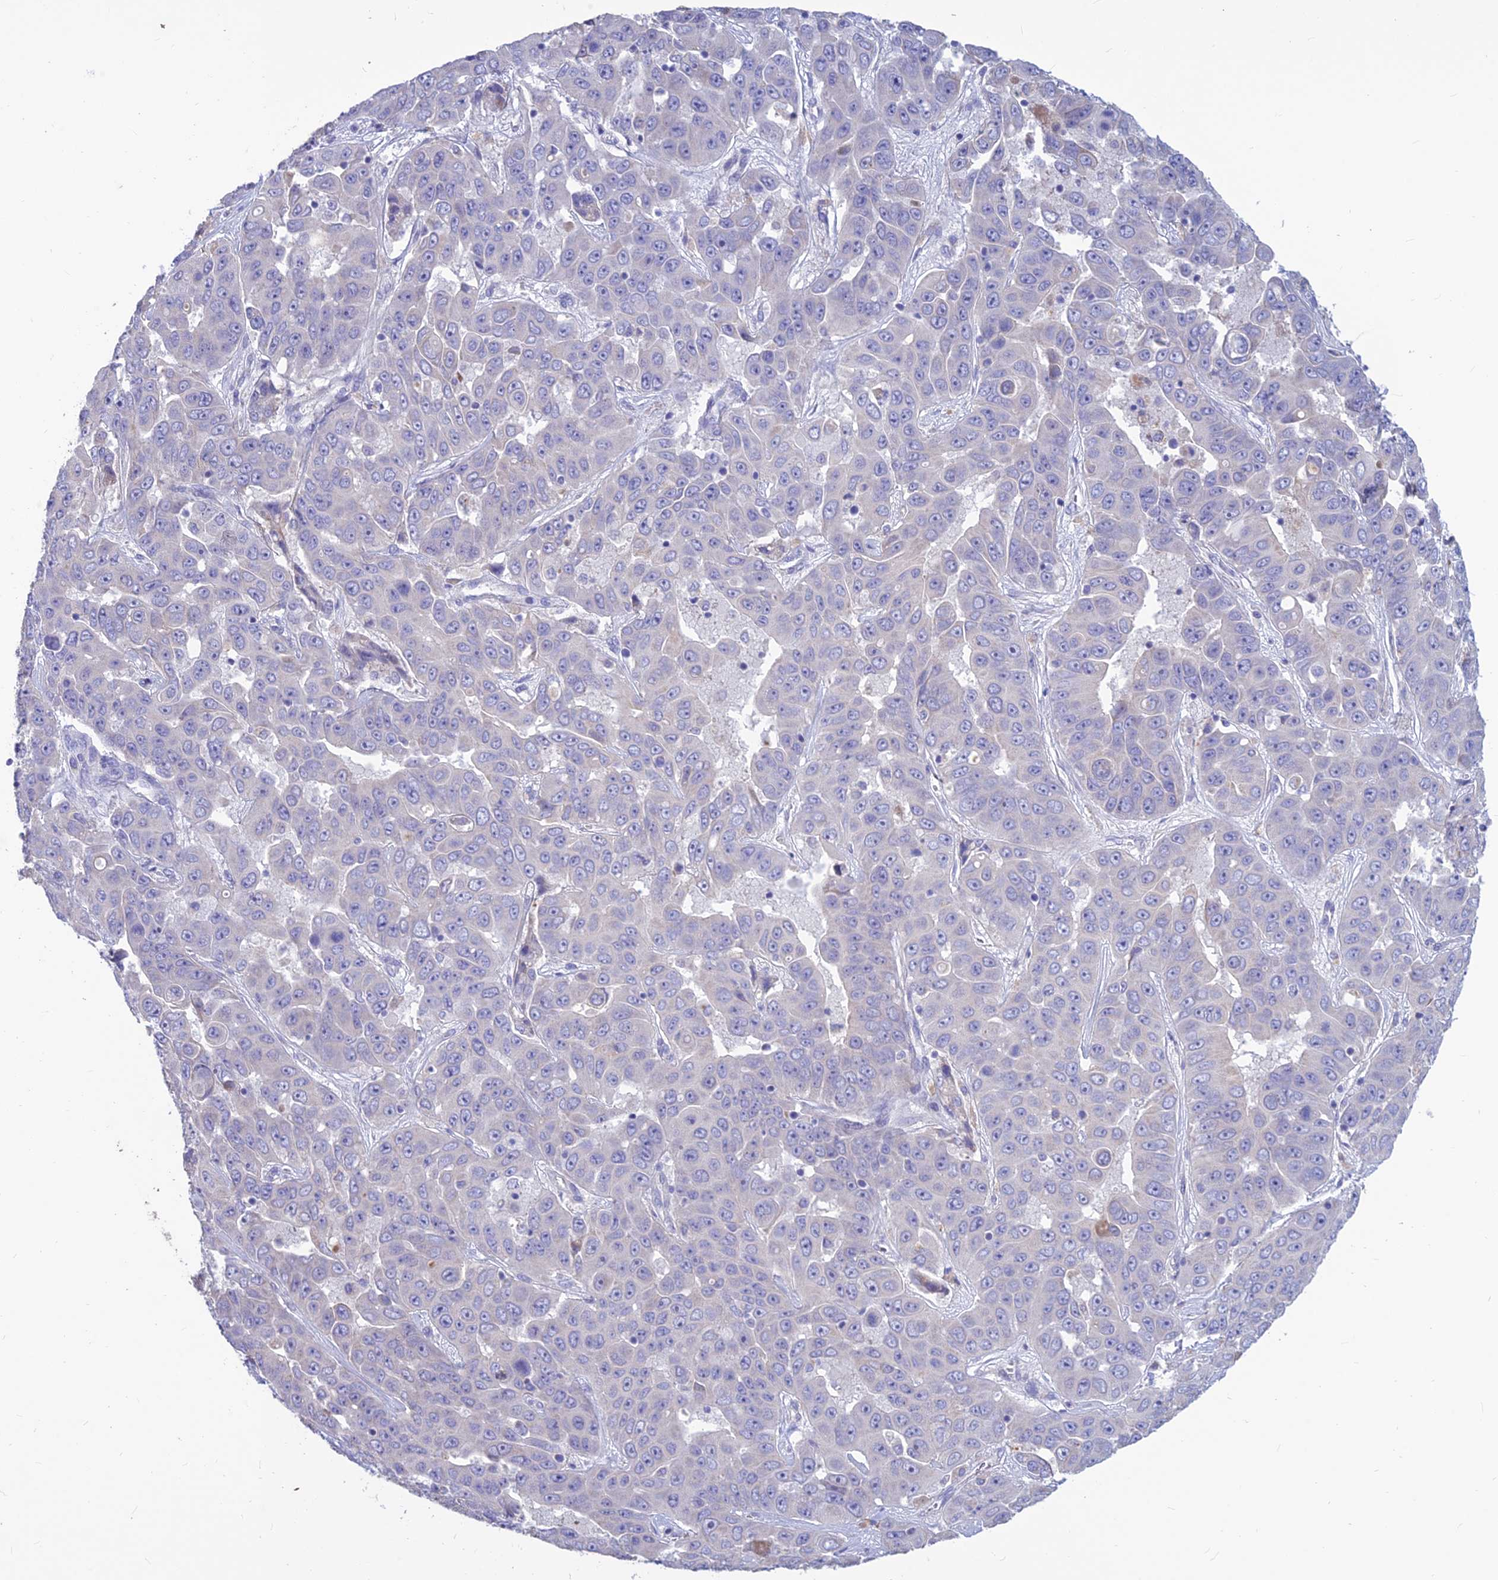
{"staining": {"intensity": "negative", "quantity": "none", "location": "none"}, "tissue": "liver cancer", "cell_type": "Tumor cells", "image_type": "cancer", "snomed": [{"axis": "morphology", "description": "Cholangiocarcinoma"}, {"axis": "topography", "description": "Liver"}], "caption": "Tumor cells show no significant protein positivity in liver cholangiocarcinoma. (Stains: DAB immunohistochemistry with hematoxylin counter stain, Microscopy: brightfield microscopy at high magnification).", "gene": "BHMT2", "patient": {"sex": "female", "age": 52}}